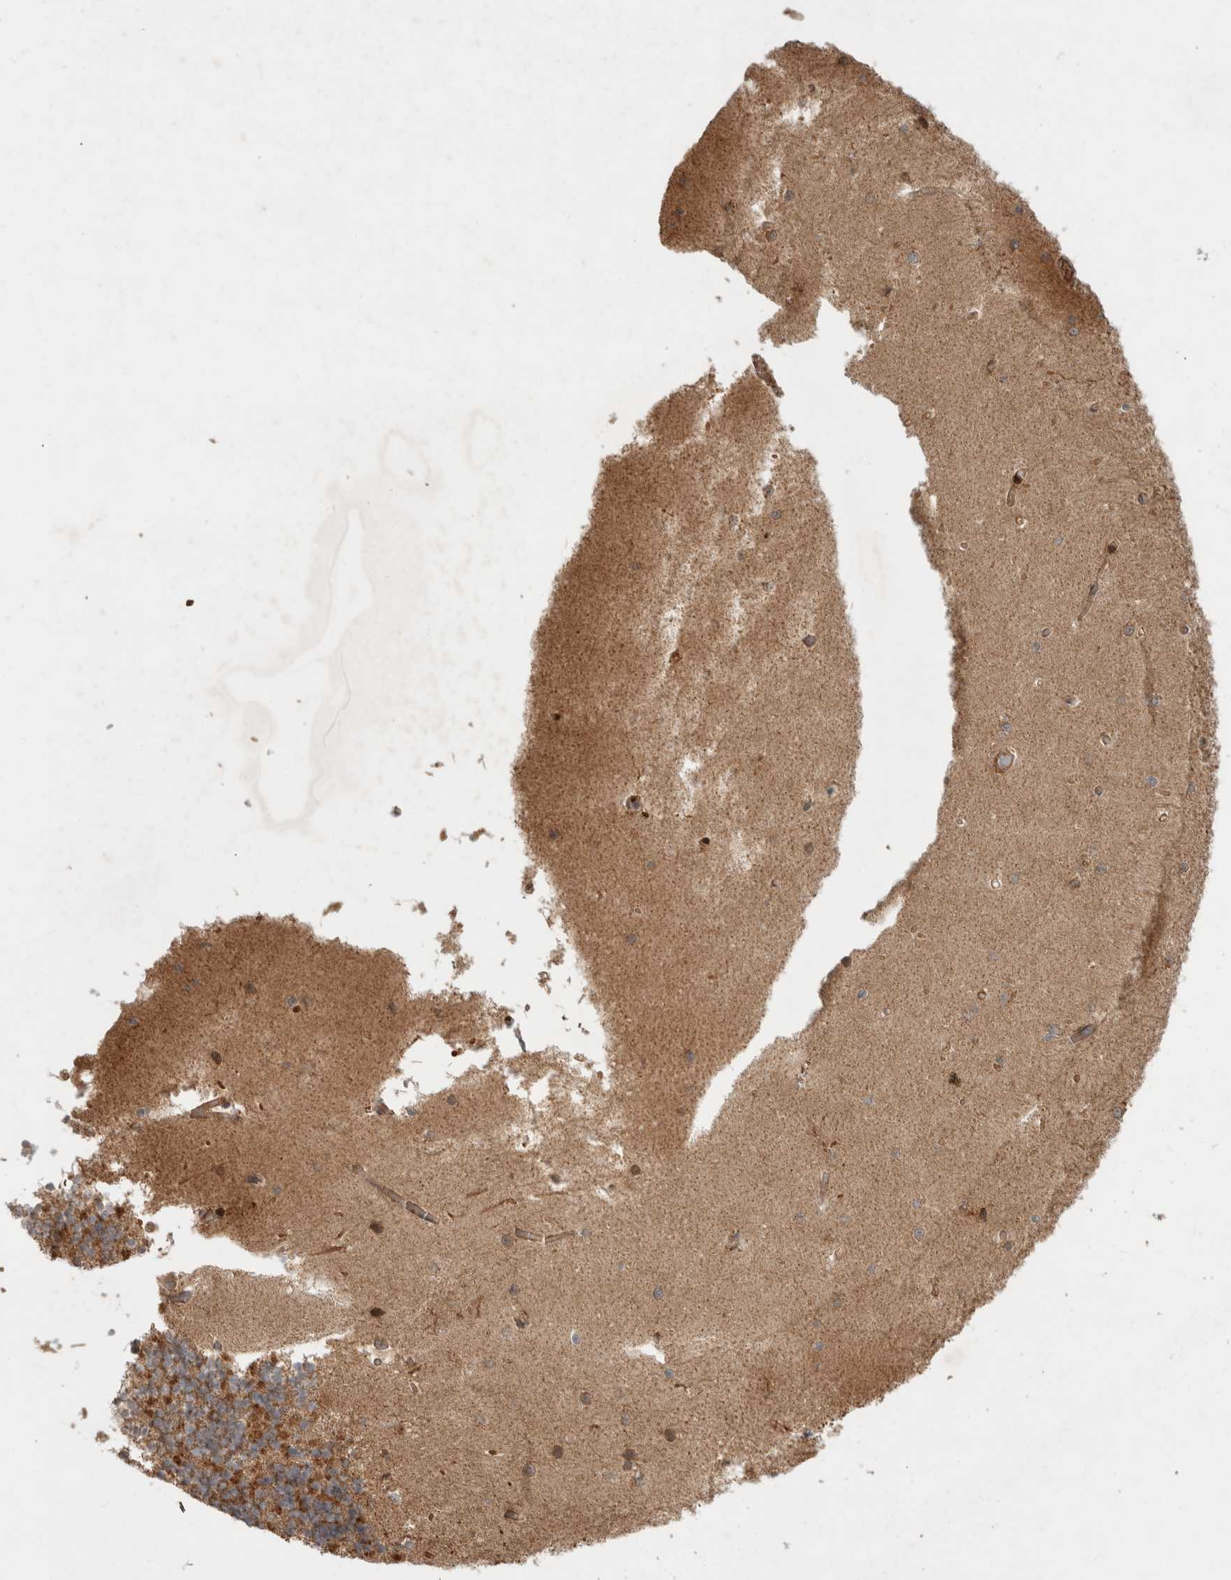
{"staining": {"intensity": "moderate", "quantity": ">75%", "location": "cytoplasmic/membranous"}, "tissue": "cerebellum", "cell_type": "Cells in granular layer", "image_type": "normal", "snomed": [{"axis": "morphology", "description": "Normal tissue, NOS"}, {"axis": "topography", "description": "Cerebellum"}], "caption": "Moderate cytoplasmic/membranous protein staining is appreciated in approximately >75% of cells in granular layer in cerebellum.", "gene": "TUBD1", "patient": {"sex": "male", "age": 37}}